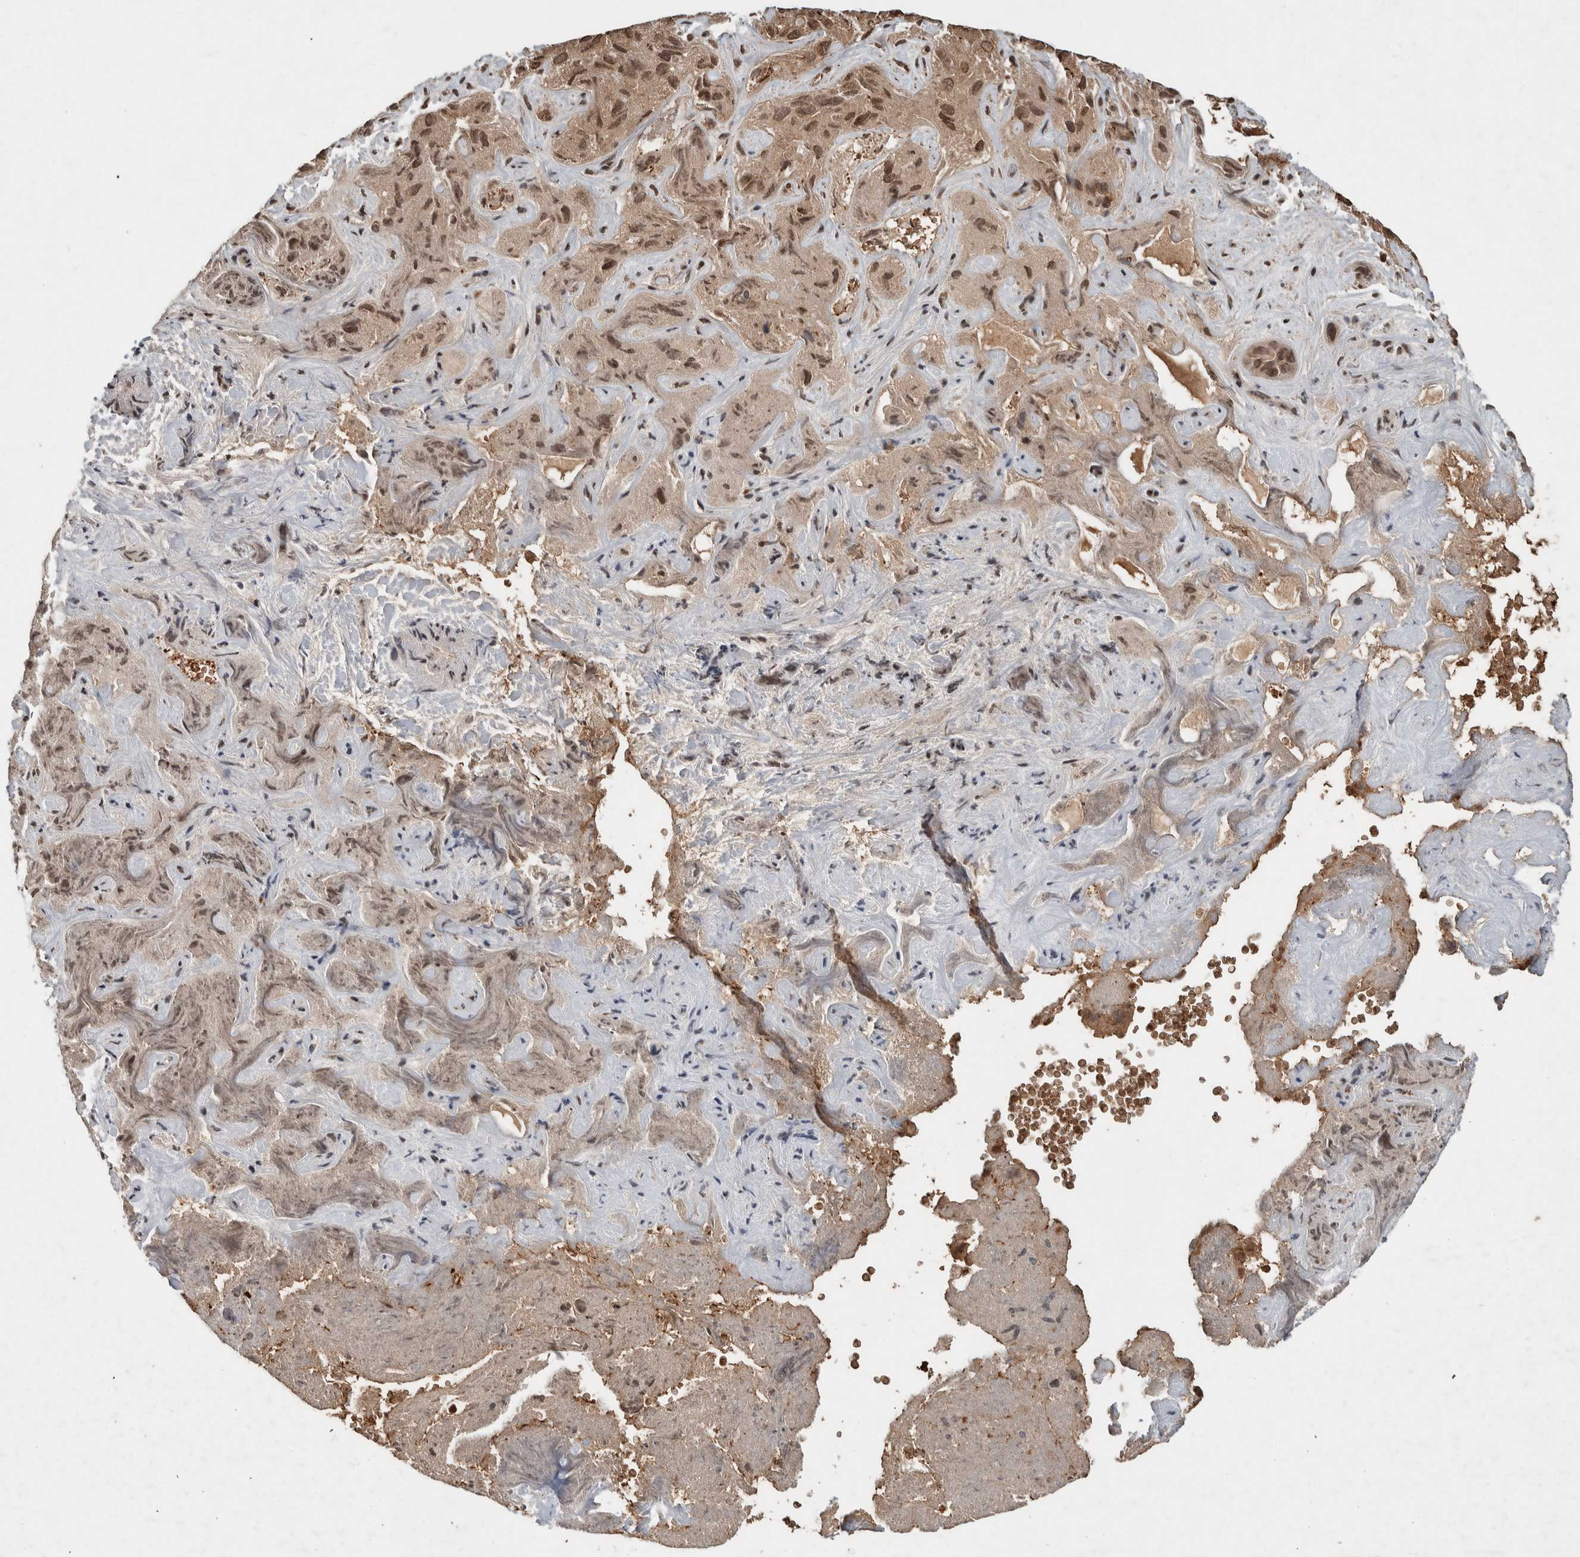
{"staining": {"intensity": "moderate", "quantity": "<25%", "location": "nuclear"}, "tissue": "liver cancer", "cell_type": "Tumor cells", "image_type": "cancer", "snomed": [{"axis": "morphology", "description": "Cholangiocarcinoma"}, {"axis": "topography", "description": "Liver"}], "caption": "The immunohistochemical stain highlights moderate nuclear expression in tumor cells of liver cancer (cholangiocarcinoma) tissue.", "gene": "CNTROB", "patient": {"sex": "female", "age": 52}}